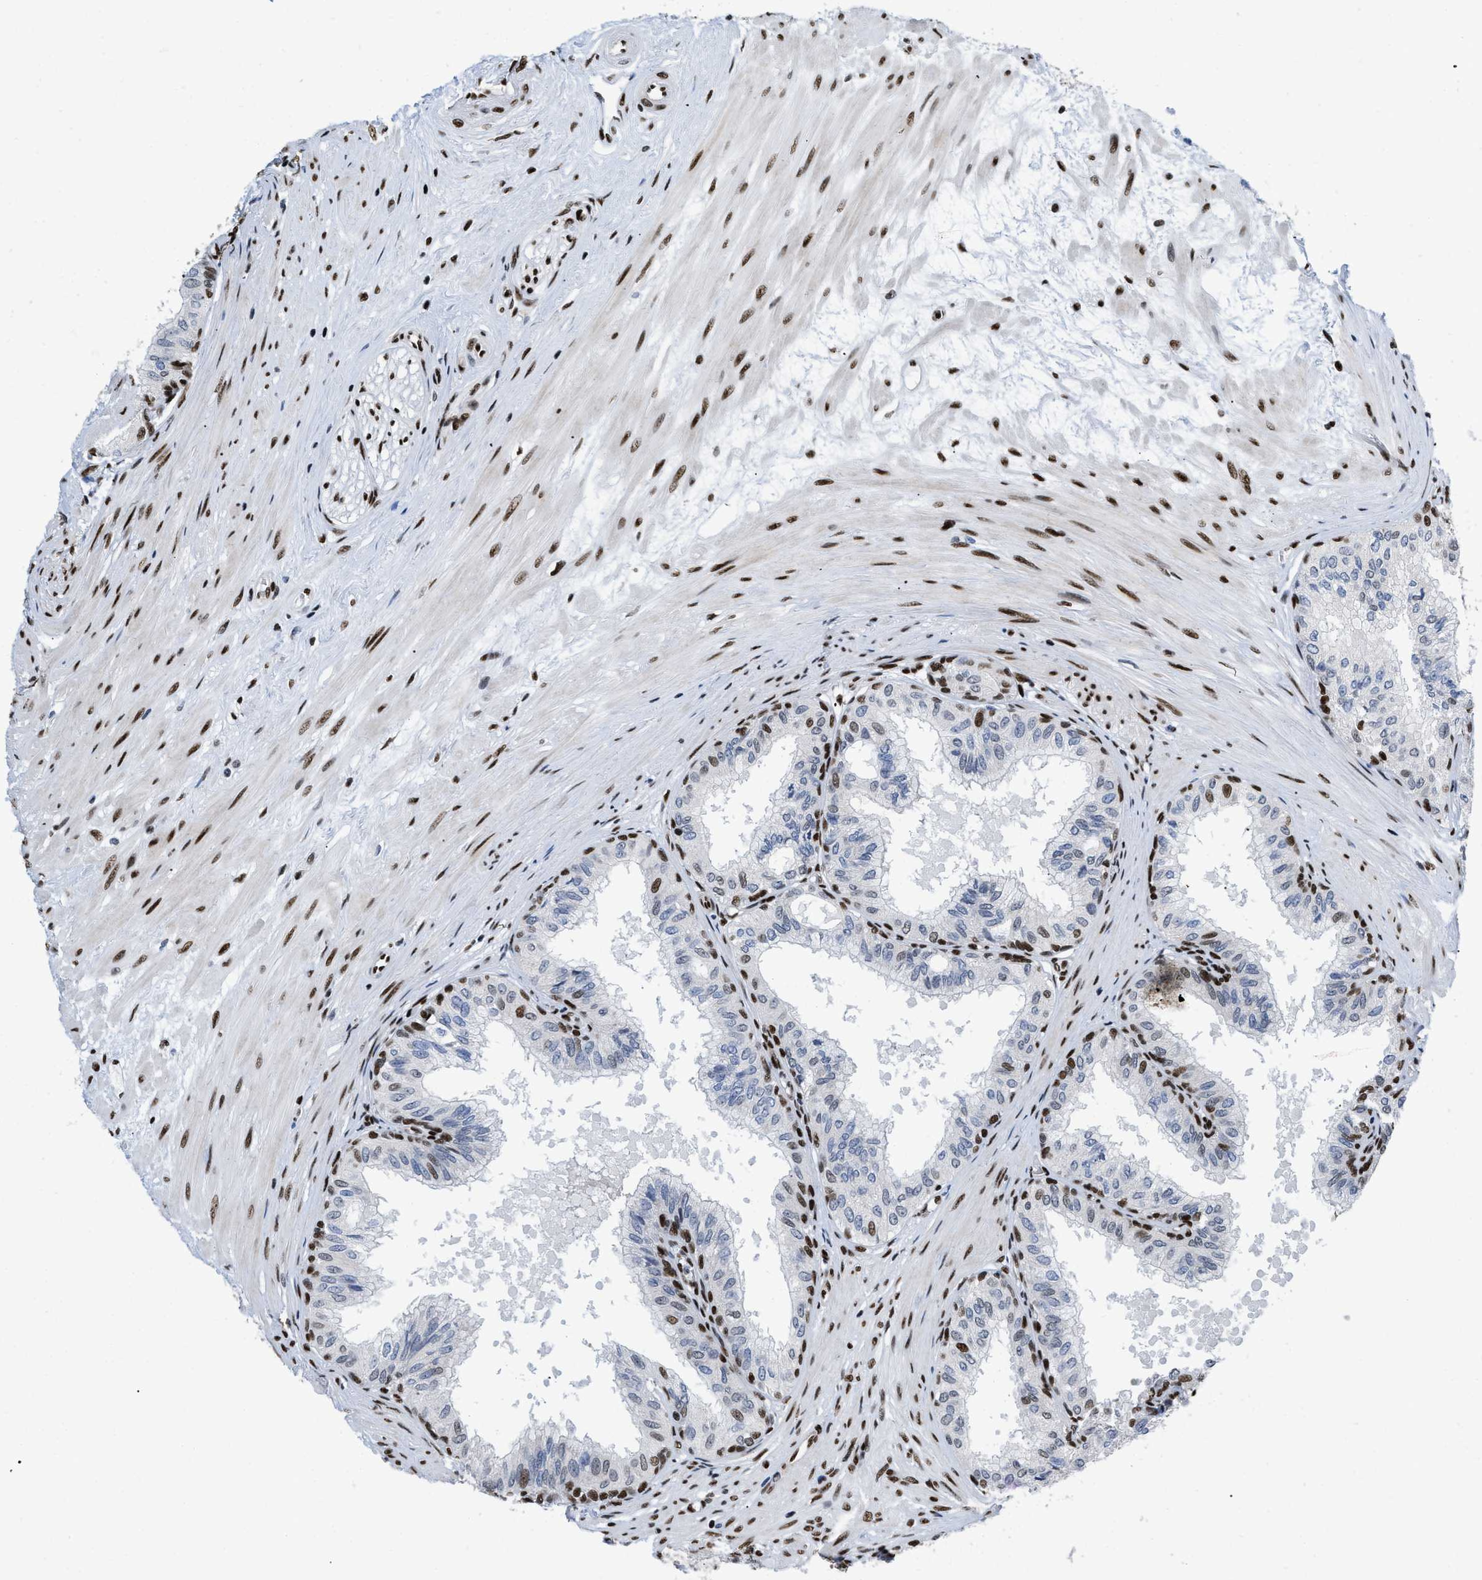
{"staining": {"intensity": "strong", "quantity": "25%-75%", "location": "nuclear"}, "tissue": "seminal vesicle", "cell_type": "Glandular cells", "image_type": "normal", "snomed": [{"axis": "morphology", "description": "Normal tissue, NOS"}, {"axis": "topography", "description": "Prostate"}, {"axis": "topography", "description": "Seminal veicle"}], "caption": "Protein analysis of unremarkable seminal vesicle demonstrates strong nuclear positivity in about 25%-75% of glandular cells. (Brightfield microscopy of DAB IHC at high magnification).", "gene": "CREB1", "patient": {"sex": "male", "age": 60}}